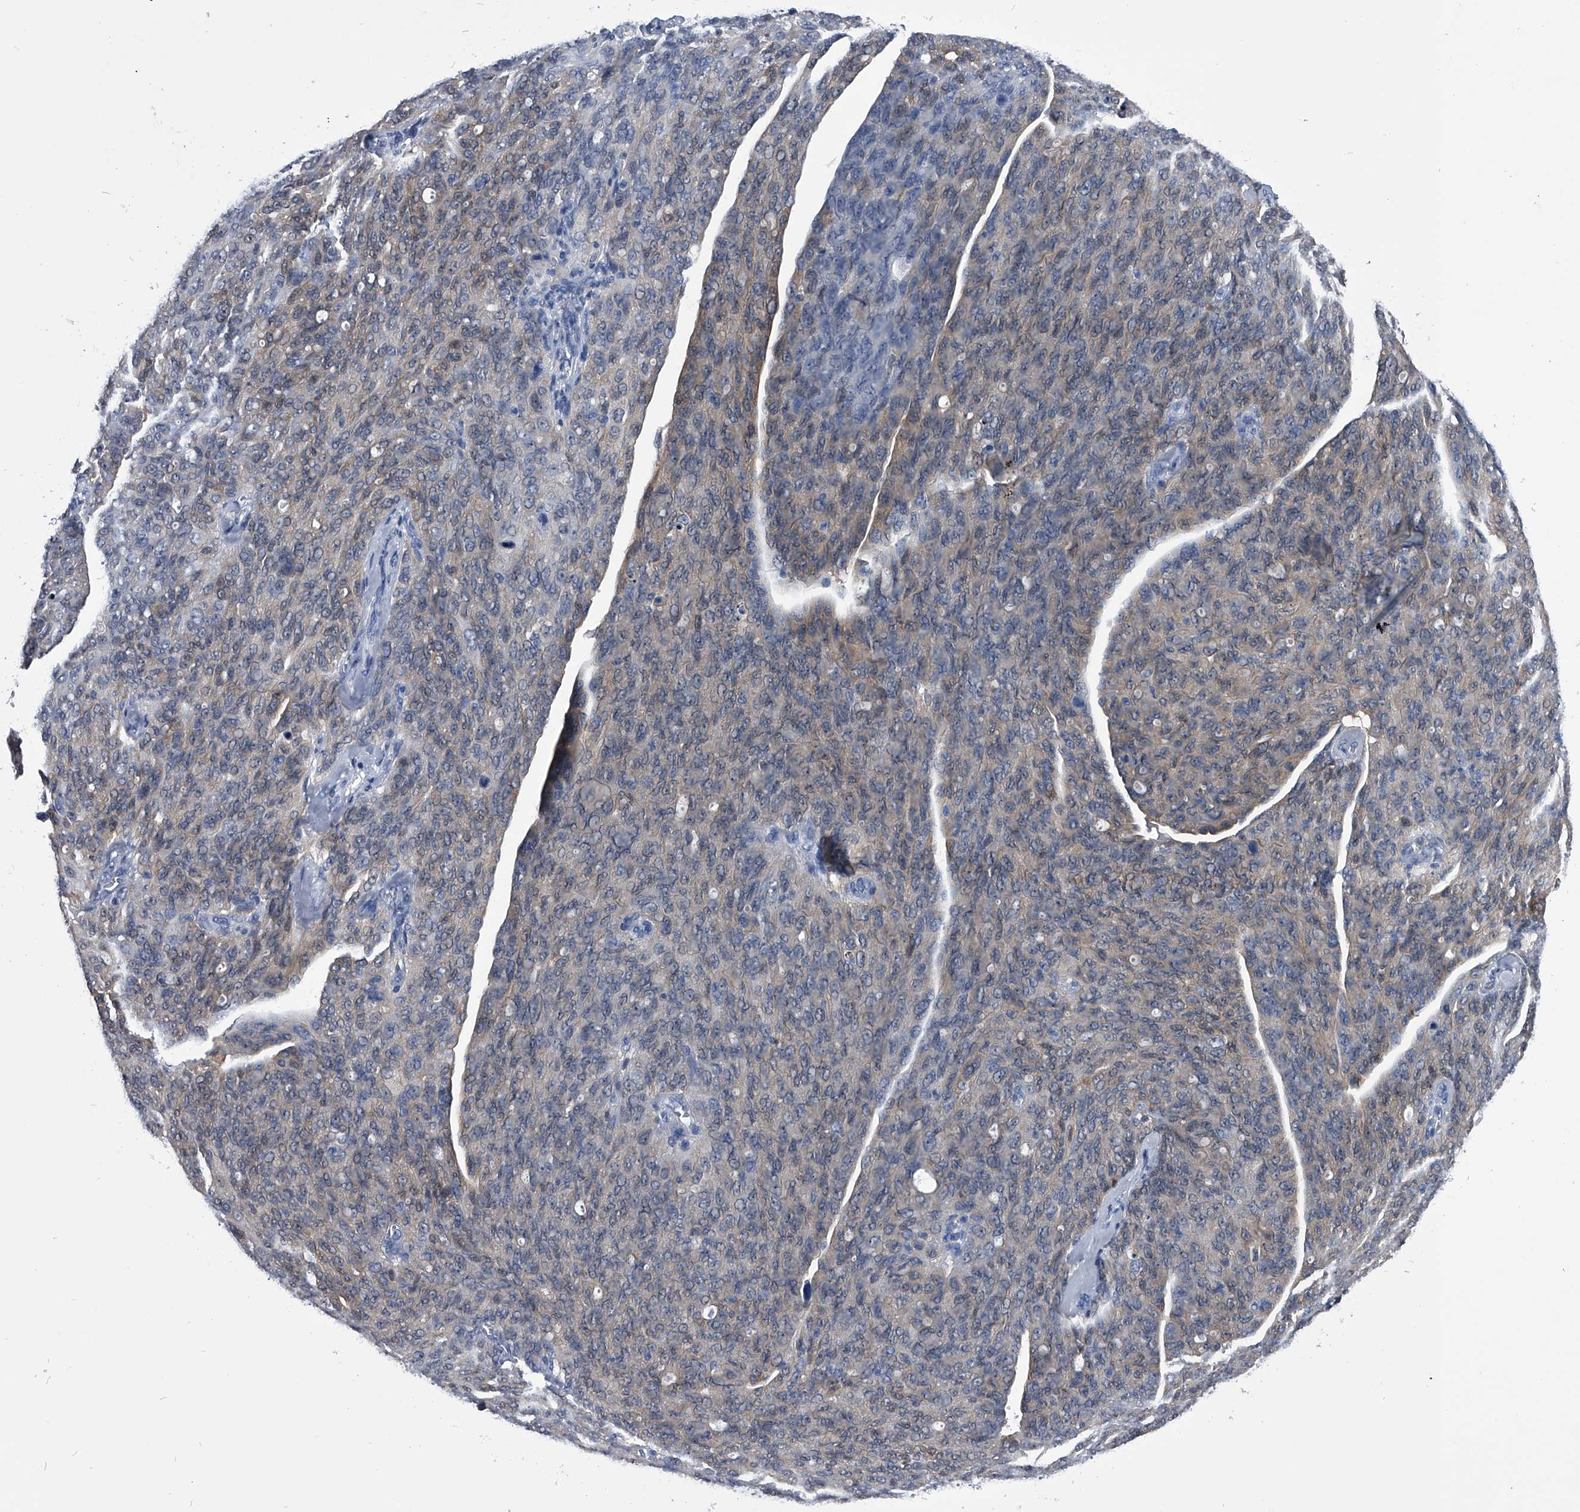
{"staining": {"intensity": "weak", "quantity": "25%-75%", "location": "cytoplasmic/membranous"}, "tissue": "ovarian cancer", "cell_type": "Tumor cells", "image_type": "cancer", "snomed": [{"axis": "morphology", "description": "Carcinoma, endometroid"}, {"axis": "topography", "description": "Ovary"}], "caption": "About 25%-75% of tumor cells in human ovarian cancer (endometroid carcinoma) exhibit weak cytoplasmic/membranous protein positivity as visualized by brown immunohistochemical staining.", "gene": "PDXK", "patient": {"sex": "female", "age": 60}}